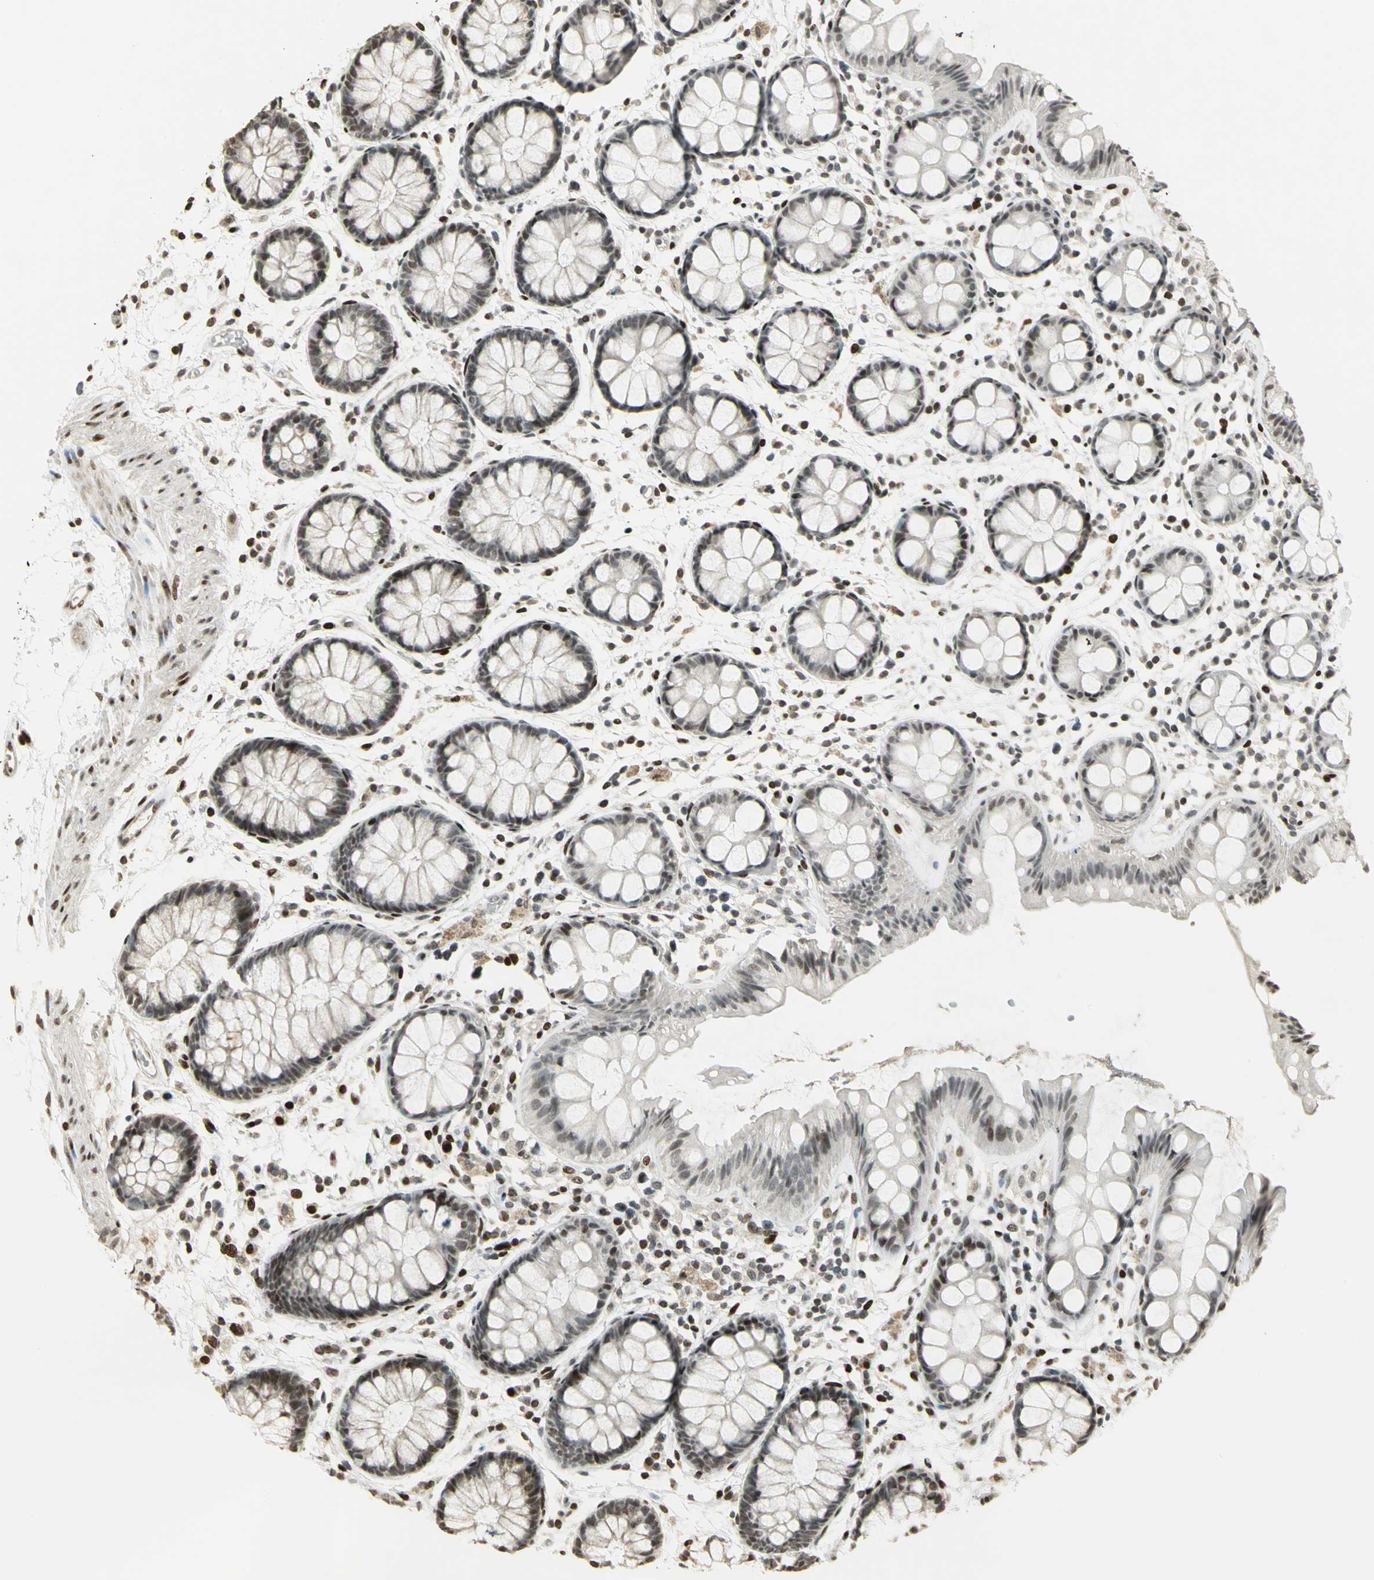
{"staining": {"intensity": "moderate", "quantity": "25%-75%", "location": "nuclear"}, "tissue": "rectum", "cell_type": "Glandular cells", "image_type": "normal", "snomed": [{"axis": "morphology", "description": "Normal tissue, NOS"}, {"axis": "topography", "description": "Rectum"}], "caption": "Benign rectum was stained to show a protein in brown. There is medium levels of moderate nuclear staining in approximately 25%-75% of glandular cells.", "gene": "KDM1A", "patient": {"sex": "female", "age": 66}}